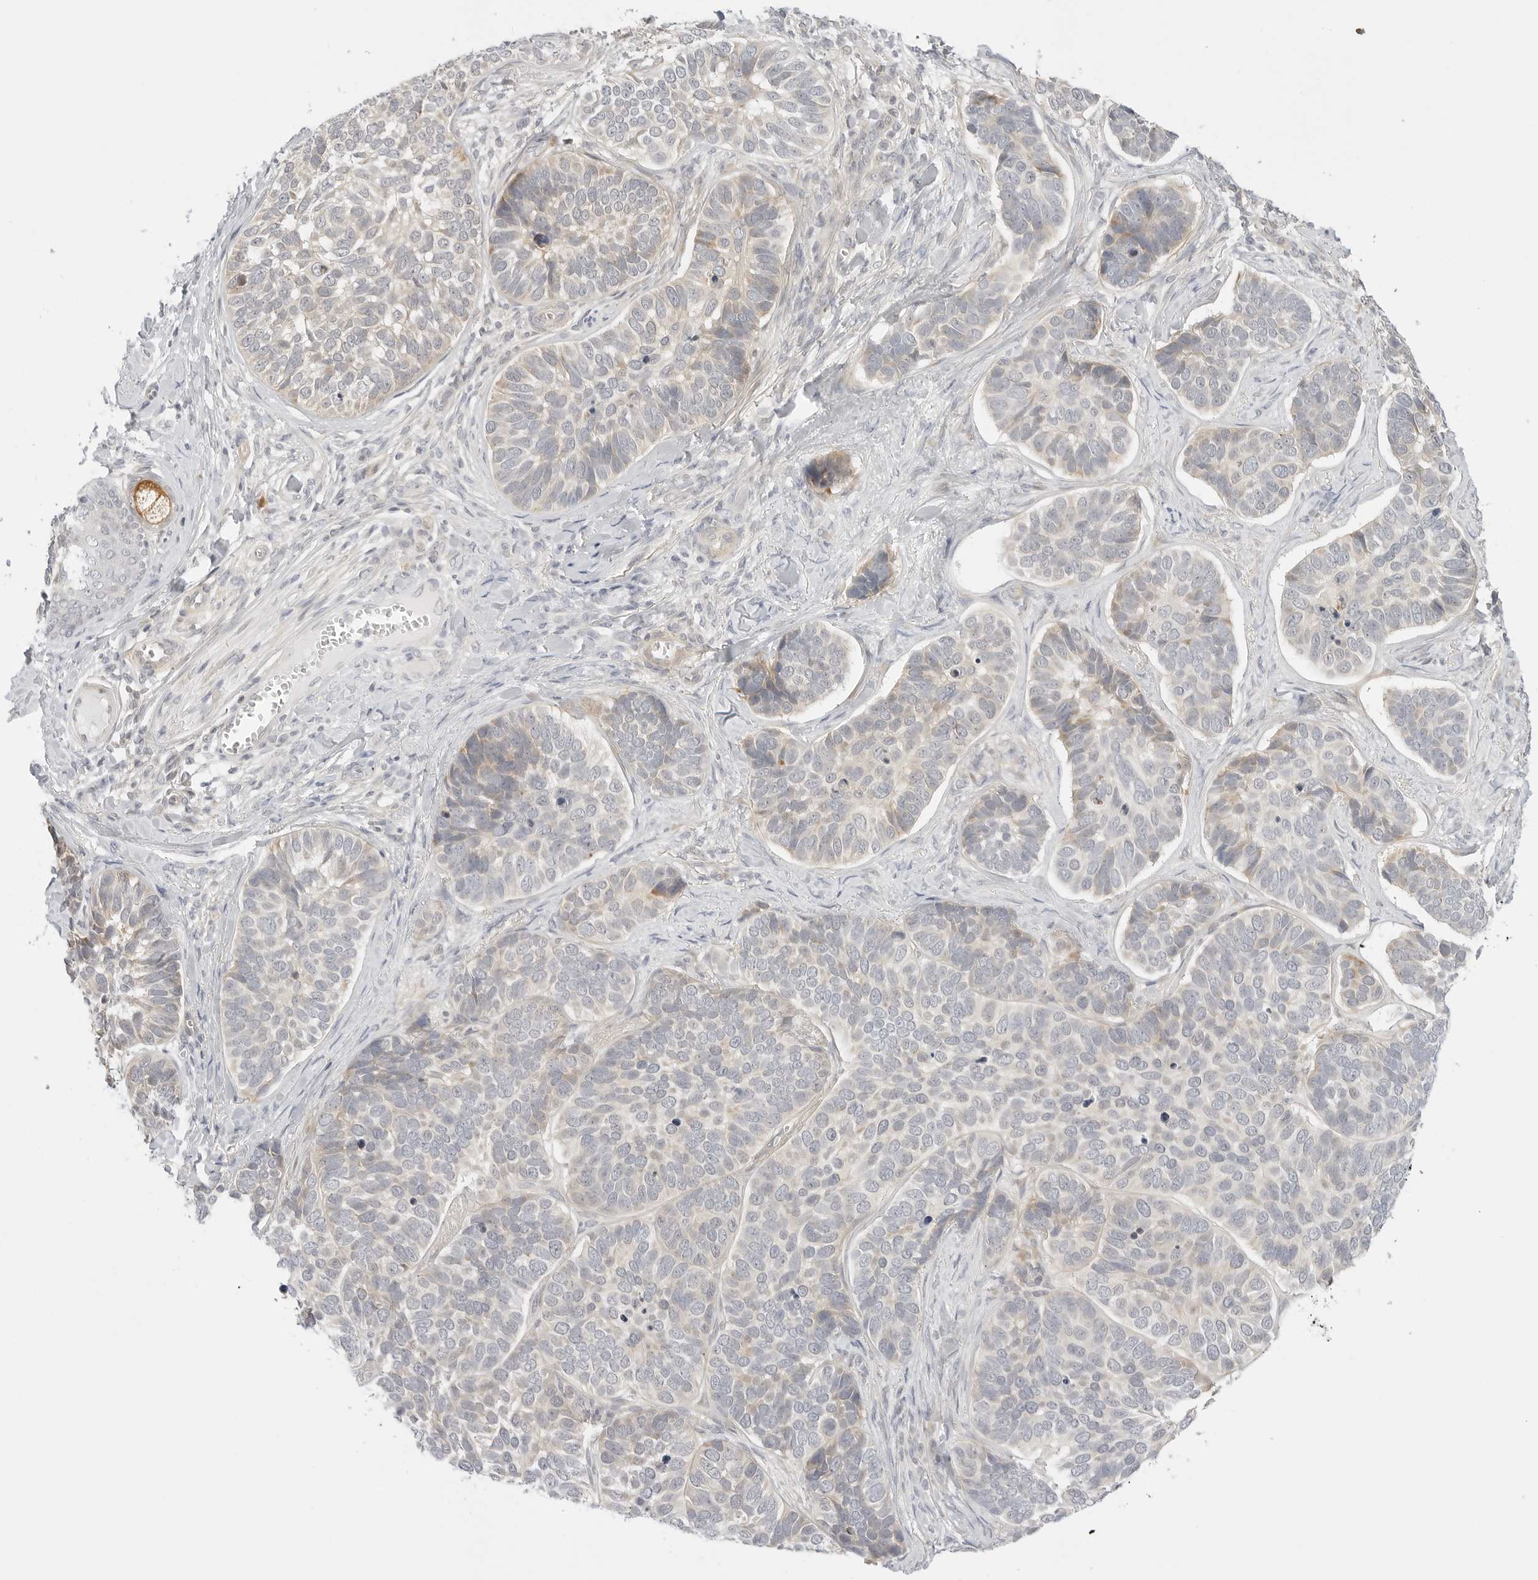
{"staining": {"intensity": "negative", "quantity": "none", "location": "none"}, "tissue": "skin cancer", "cell_type": "Tumor cells", "image_type": "cancer", "snomed": [{"axis": "morphology", "description": "Basal cell carcinoma"}, {"axis": "topography", "description": "Skin"}], "caption": "Immunohistochemical staining of human skin cancer (basal cell carcinoma) shows no significant expression in tumor cells. Brightfield microscopy of immunohistochemistry stained with DAB (brown) and hematoxylin (blue), captured at high magnification.", "gene": "TCP1", "patient": {"sex": "male", "age": 62}}